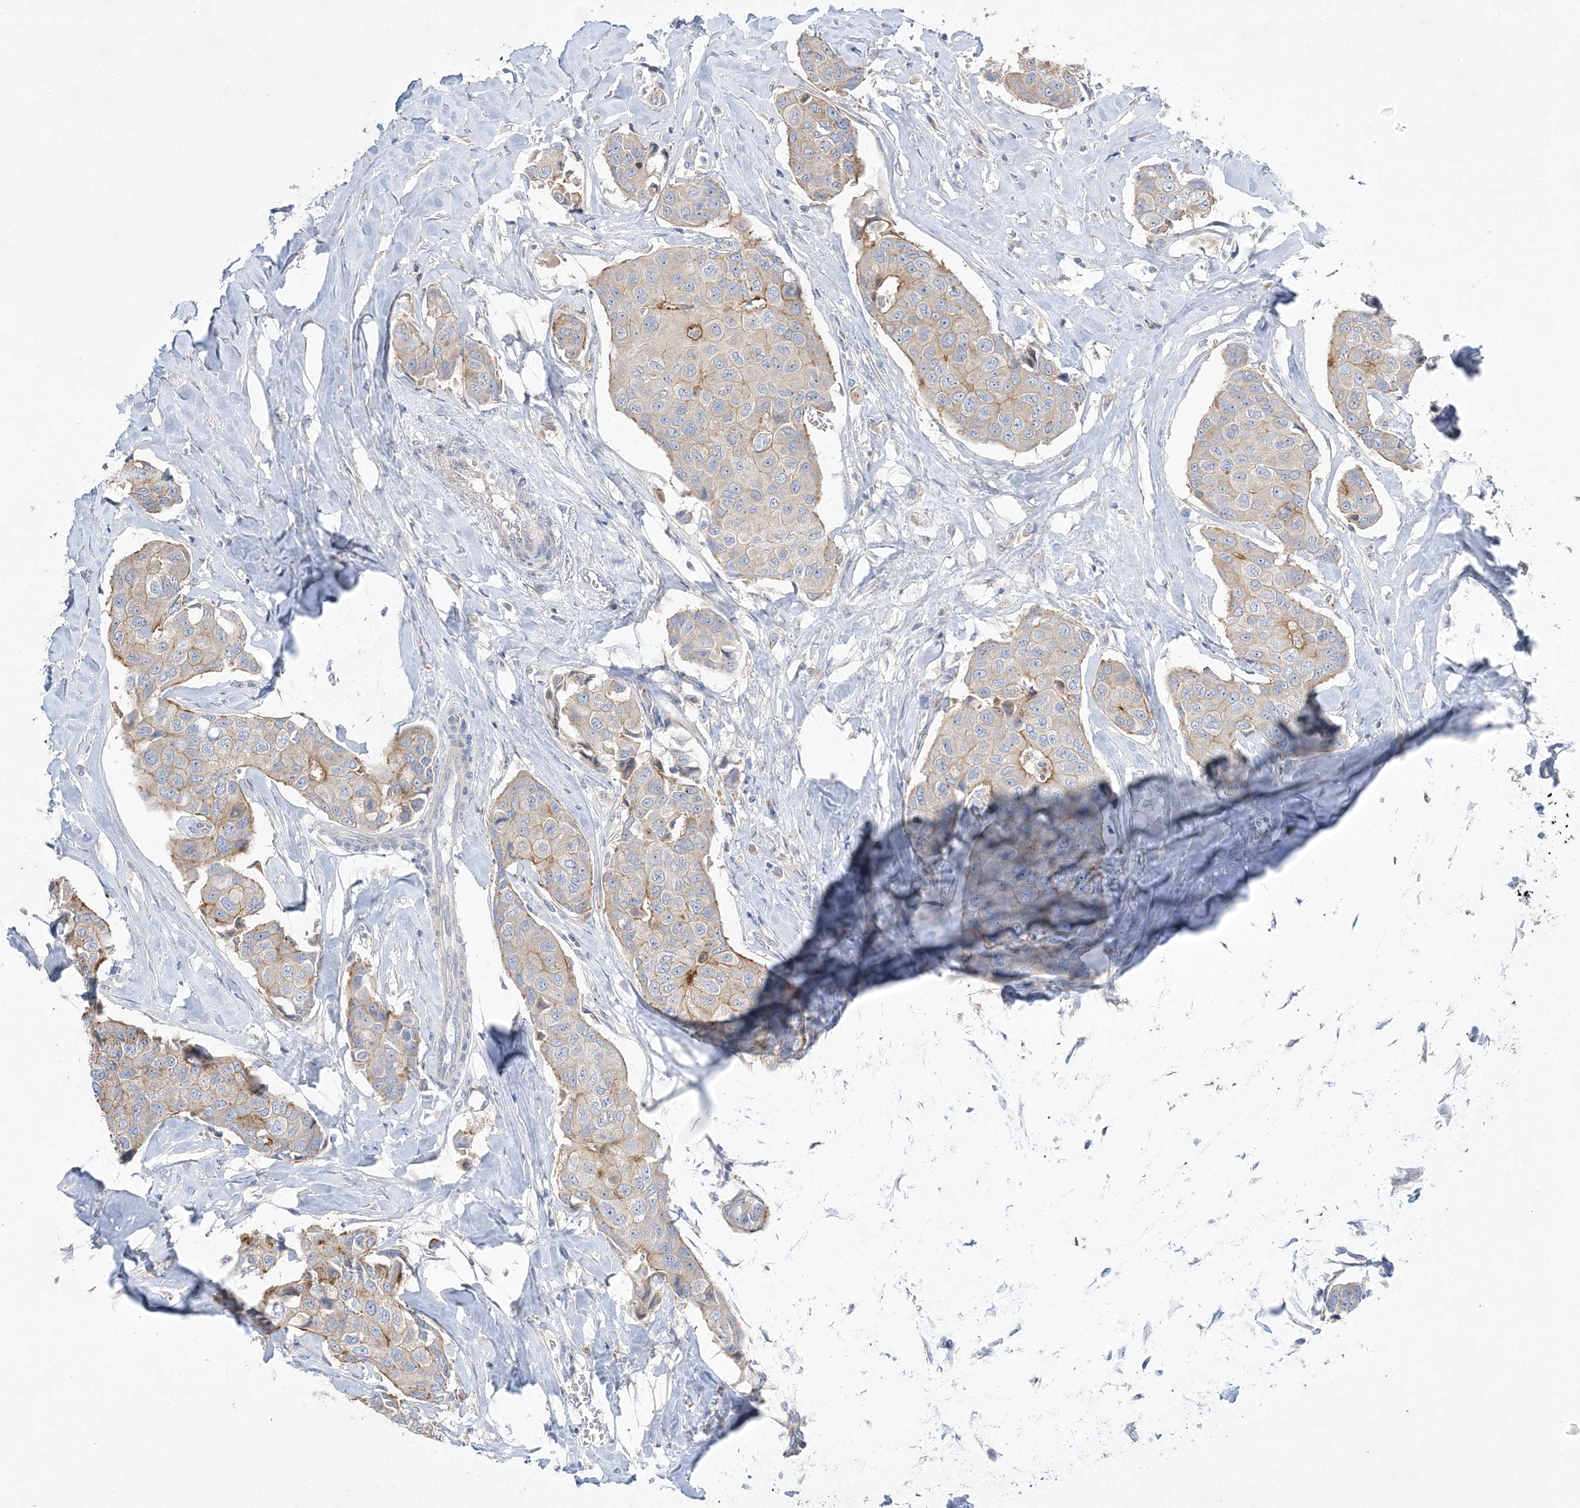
{"staining": {"intensity": "moderate", "quantity": "<25%", "location": "cytoplasmic/membranous"}, "tissue": "breast cancer", "cell_type": "Tumor cells", "image_type": "cancer", "snomed": [{"axis": "morphology", "description": "Duct carcinoma"}, {"axis": "topography", "description": "Breast"}], "caption": "Breast cancer stained with a protein marker exhibits moderate staining in tumor cells.", "gene": "ADCK2", "patient": {"sex": "female", "age": 80}}